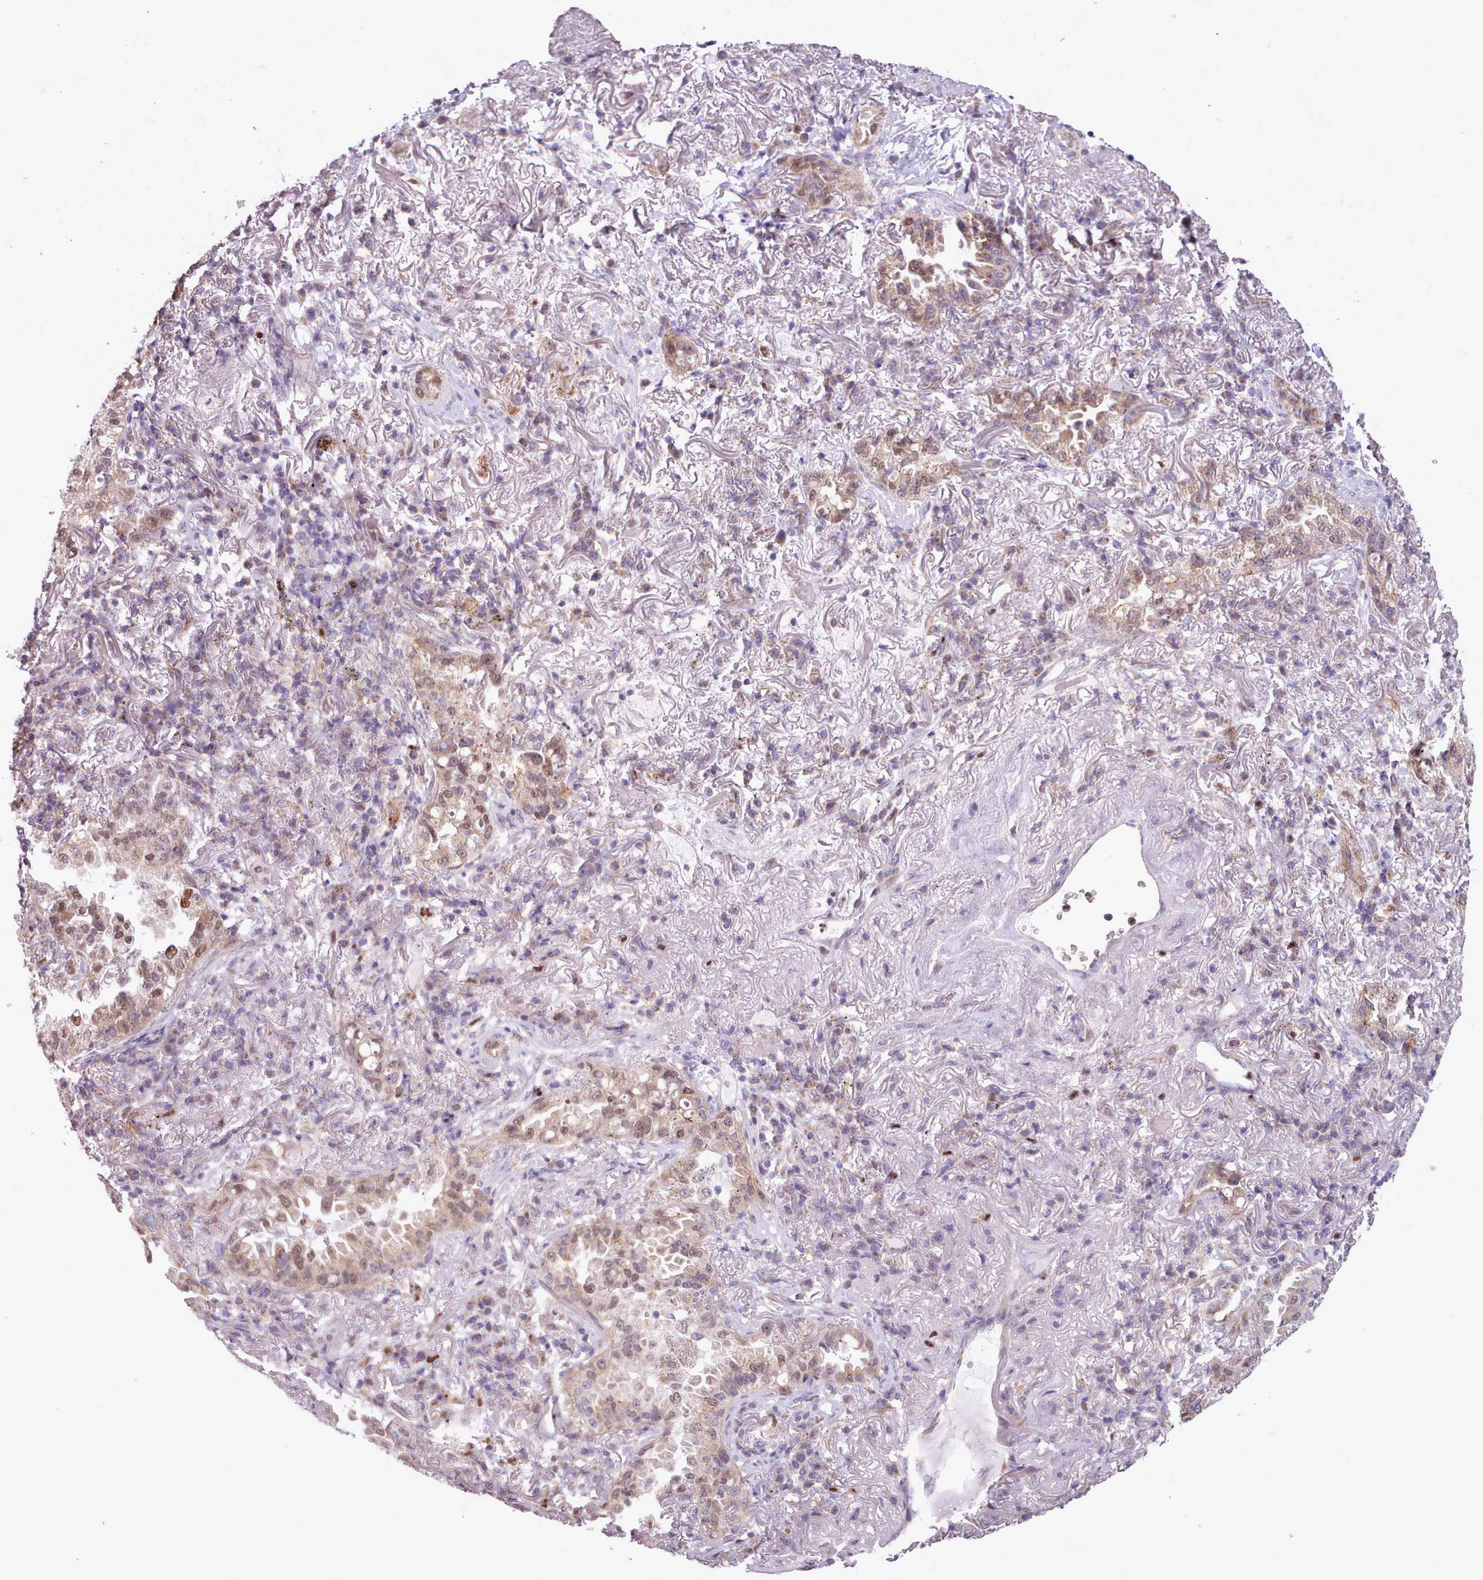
{"staining": {"intensity": "moderate", "quantity": ">75%", "location": "nuclear"}, "tissue": "lung cancer", "cell_type": "Tumor cells", "image_type": "cancer", "snomed": [{"axis": "morphology", "description": "Adenocarcinoma, NOS"}, {"axis": "topography", "description": "Lung"}], "caption": "Immunohistochemistry (IHC) micrograph of adenocarcinoma (lung) stained for a protein (brown), which shows medium levels of moderate nuclear expression in approximately >75% of tumor cells.", "gene": "SLURP1", "patient": {"sex": "female", "age": 69}}